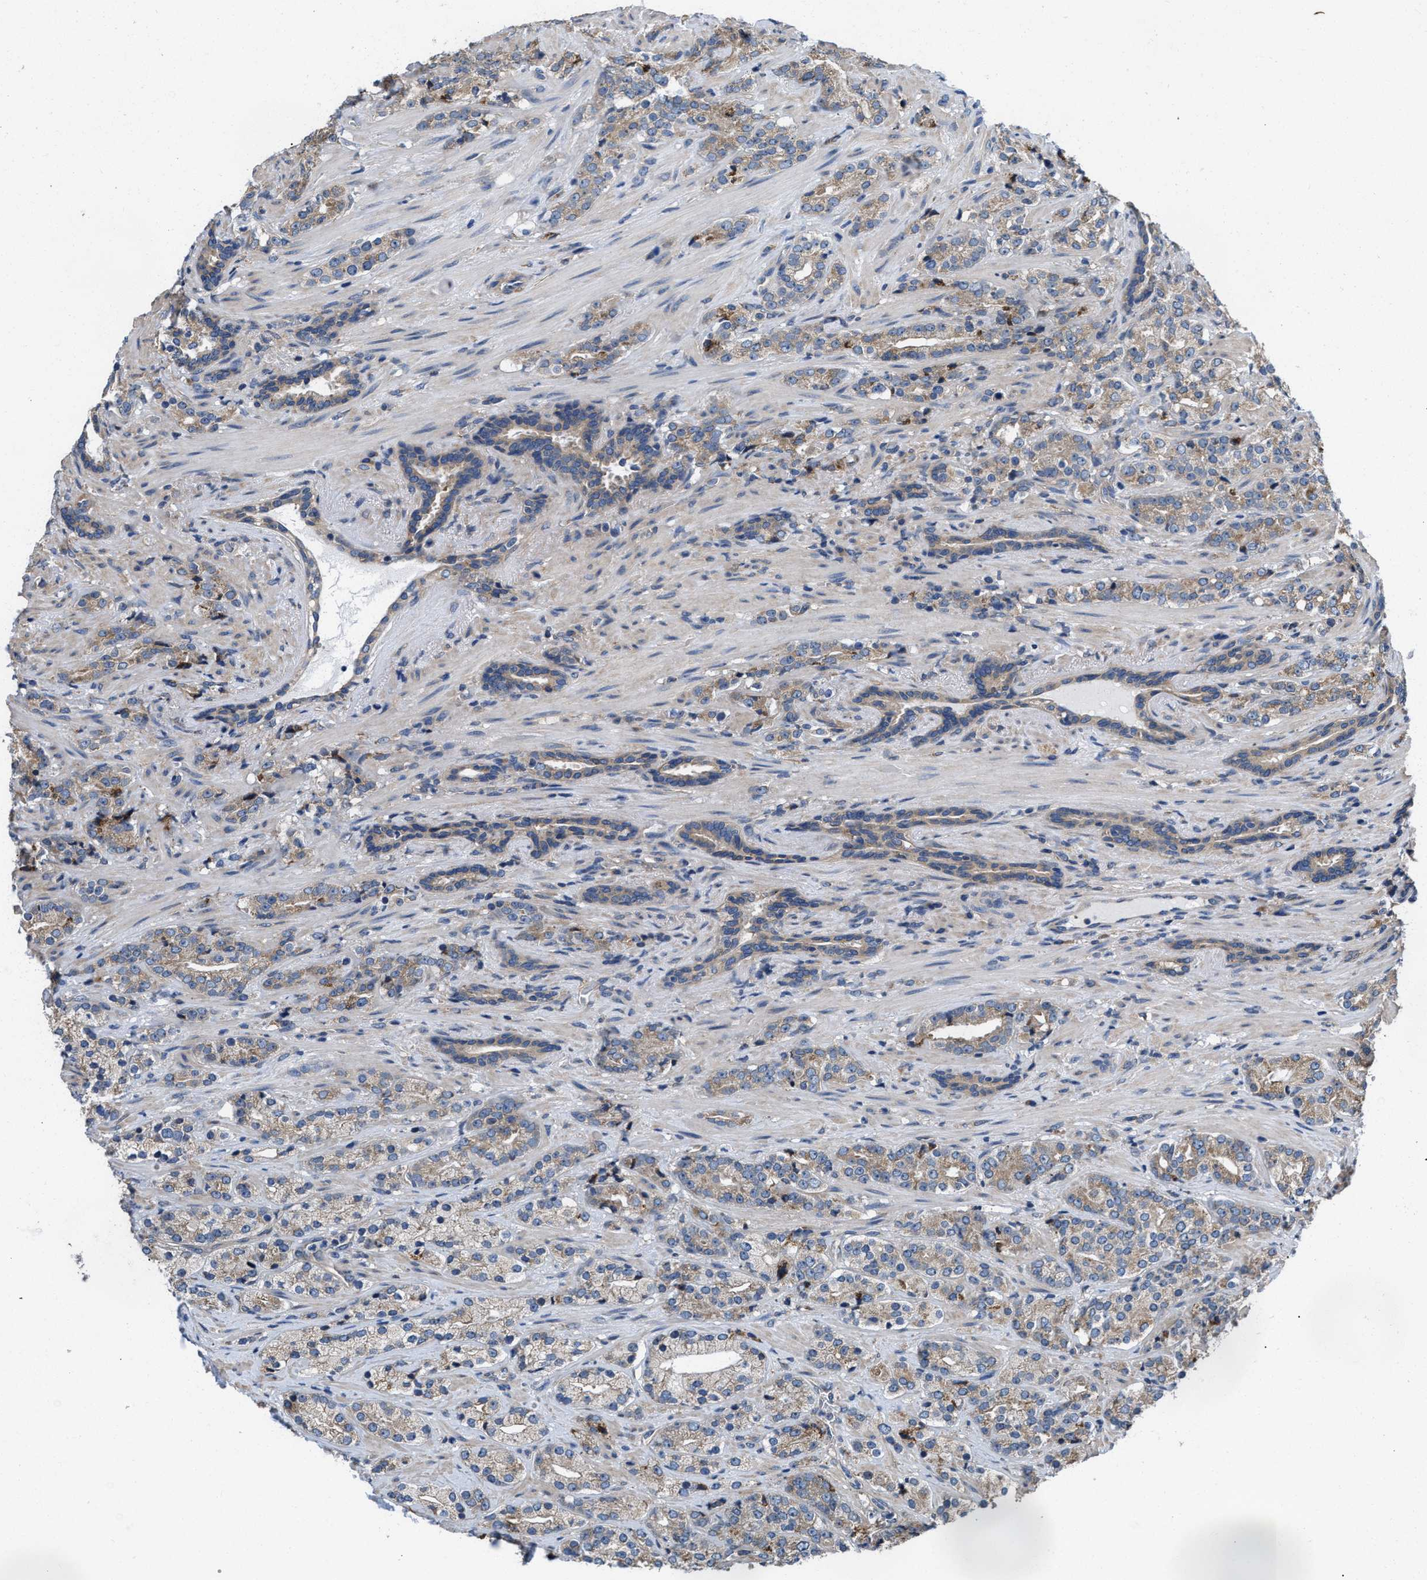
{"staining": {"intensity": "moderate", "quantity": ">75%", "location": "cytoplasmic/membranous"}, "tissue": "prostate cancer", "cell_type": "Tumor cells", "image_type": "cancer", "snomed": [{"axis": "morphology", "description": "Adenocarcinoma, High grade"}, {"axis": "topography", "description": "Prostate"}], "caption": "Approximately >75% of tumor cells in human adenocarcinoma (high-grade) (prostate) reveal moderate cytoplasmic/membranous protein positivity as visualized by brown immunohistochemical staining.", "gene": "CEP128", "patient": {"sex": "male", "age": 71}}